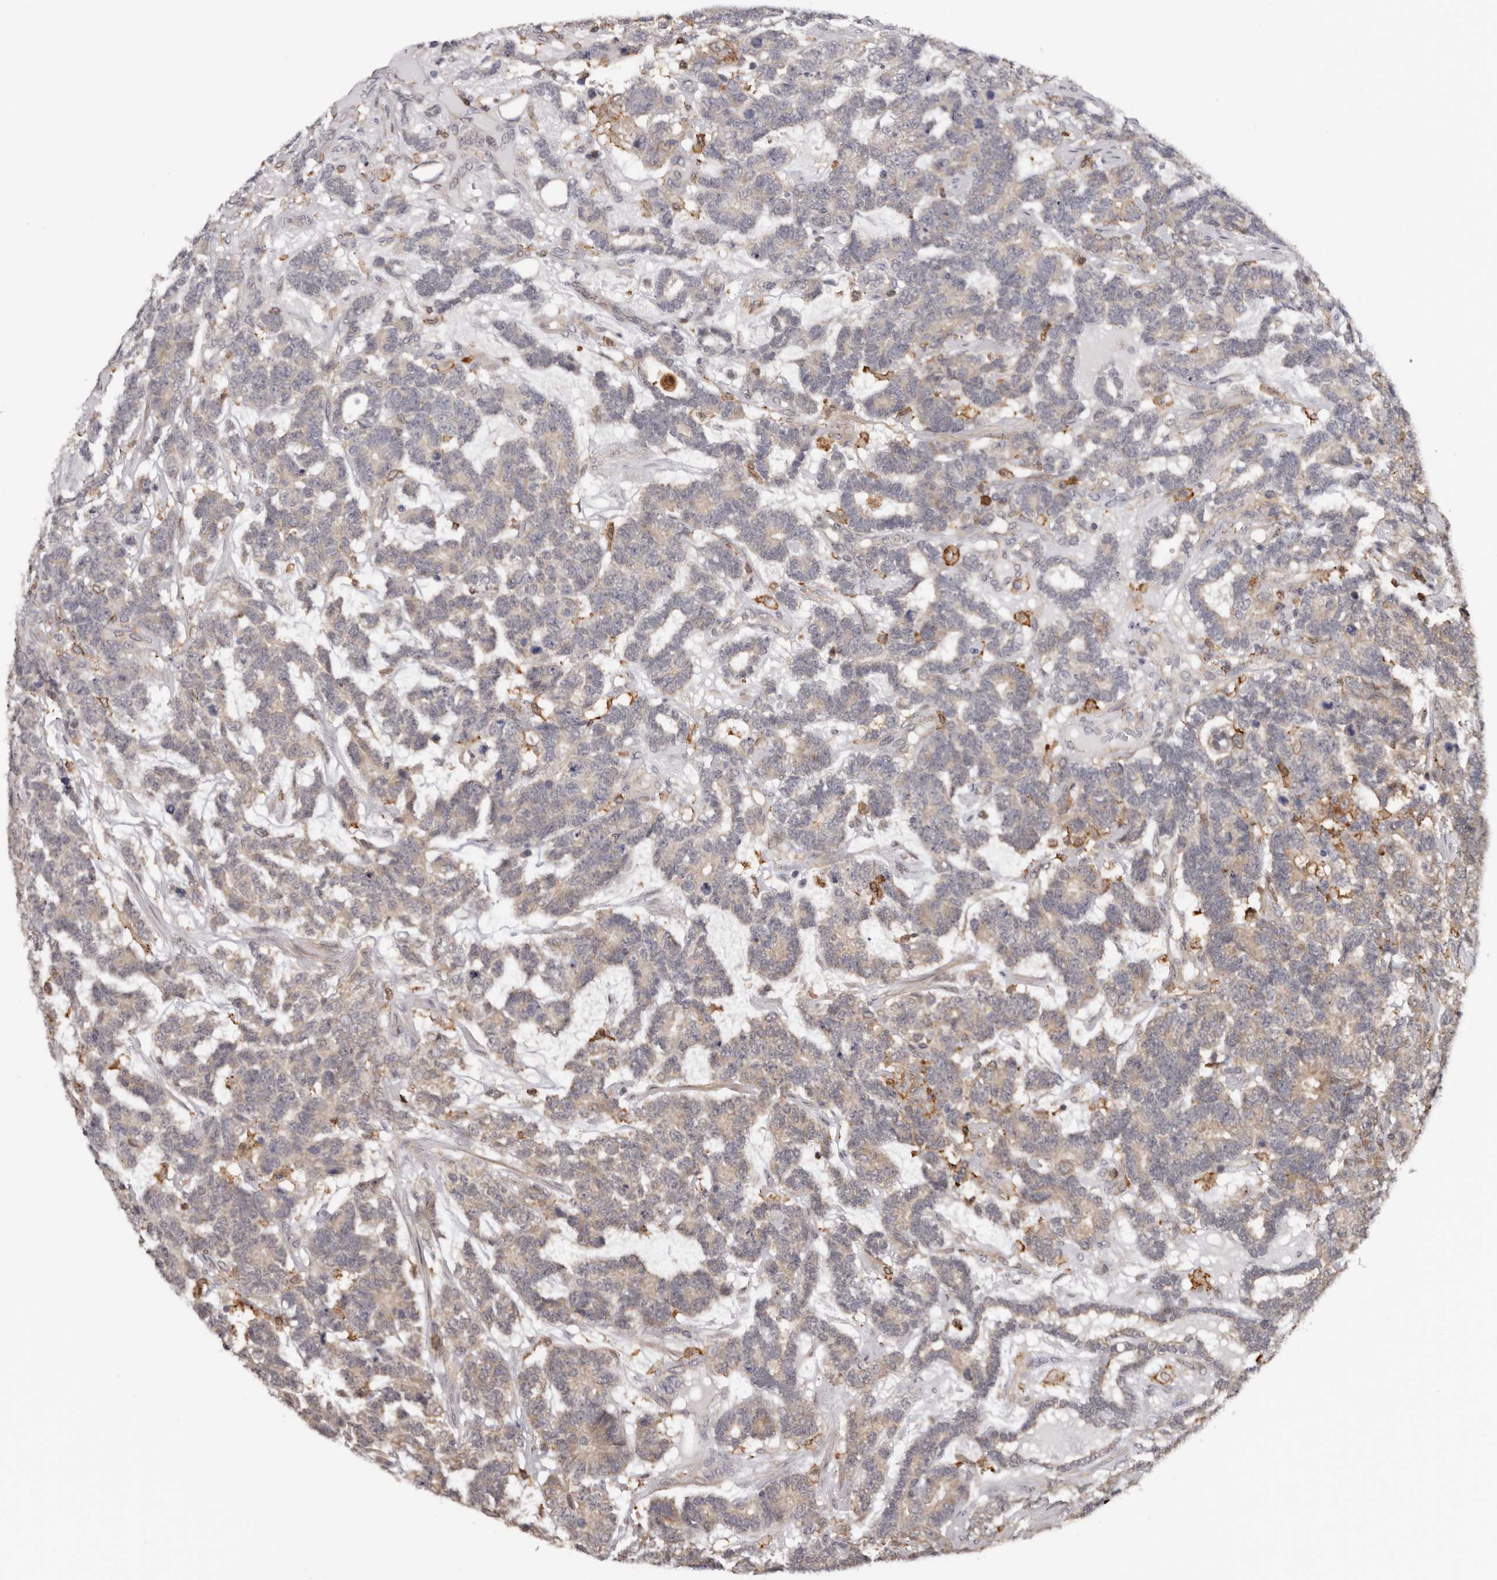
{"staining": {"intensity": "weak", "quantity": "25%-75%", "location": "cytoplasmic/membranous"}, "tissue": "testis cancer", "cell_type": "Tumor cells", "image_type": "cancer", "snomed": [{"axis": "morphology", "description": "Carcinoma, Embryonal, NOS"}, {"axis": "topography", "description": "Testis"}], "caption": "This image shows testis cancer (embryonal carcinoma) stained with IHC to label a protein in brown. The cytoplasmic/membranous of tumor cells show weak positivity for the protein. Nuclei are counter-stained blue.", "gene": "PRR12", "patient": {"sex": "male", "age": 26}}